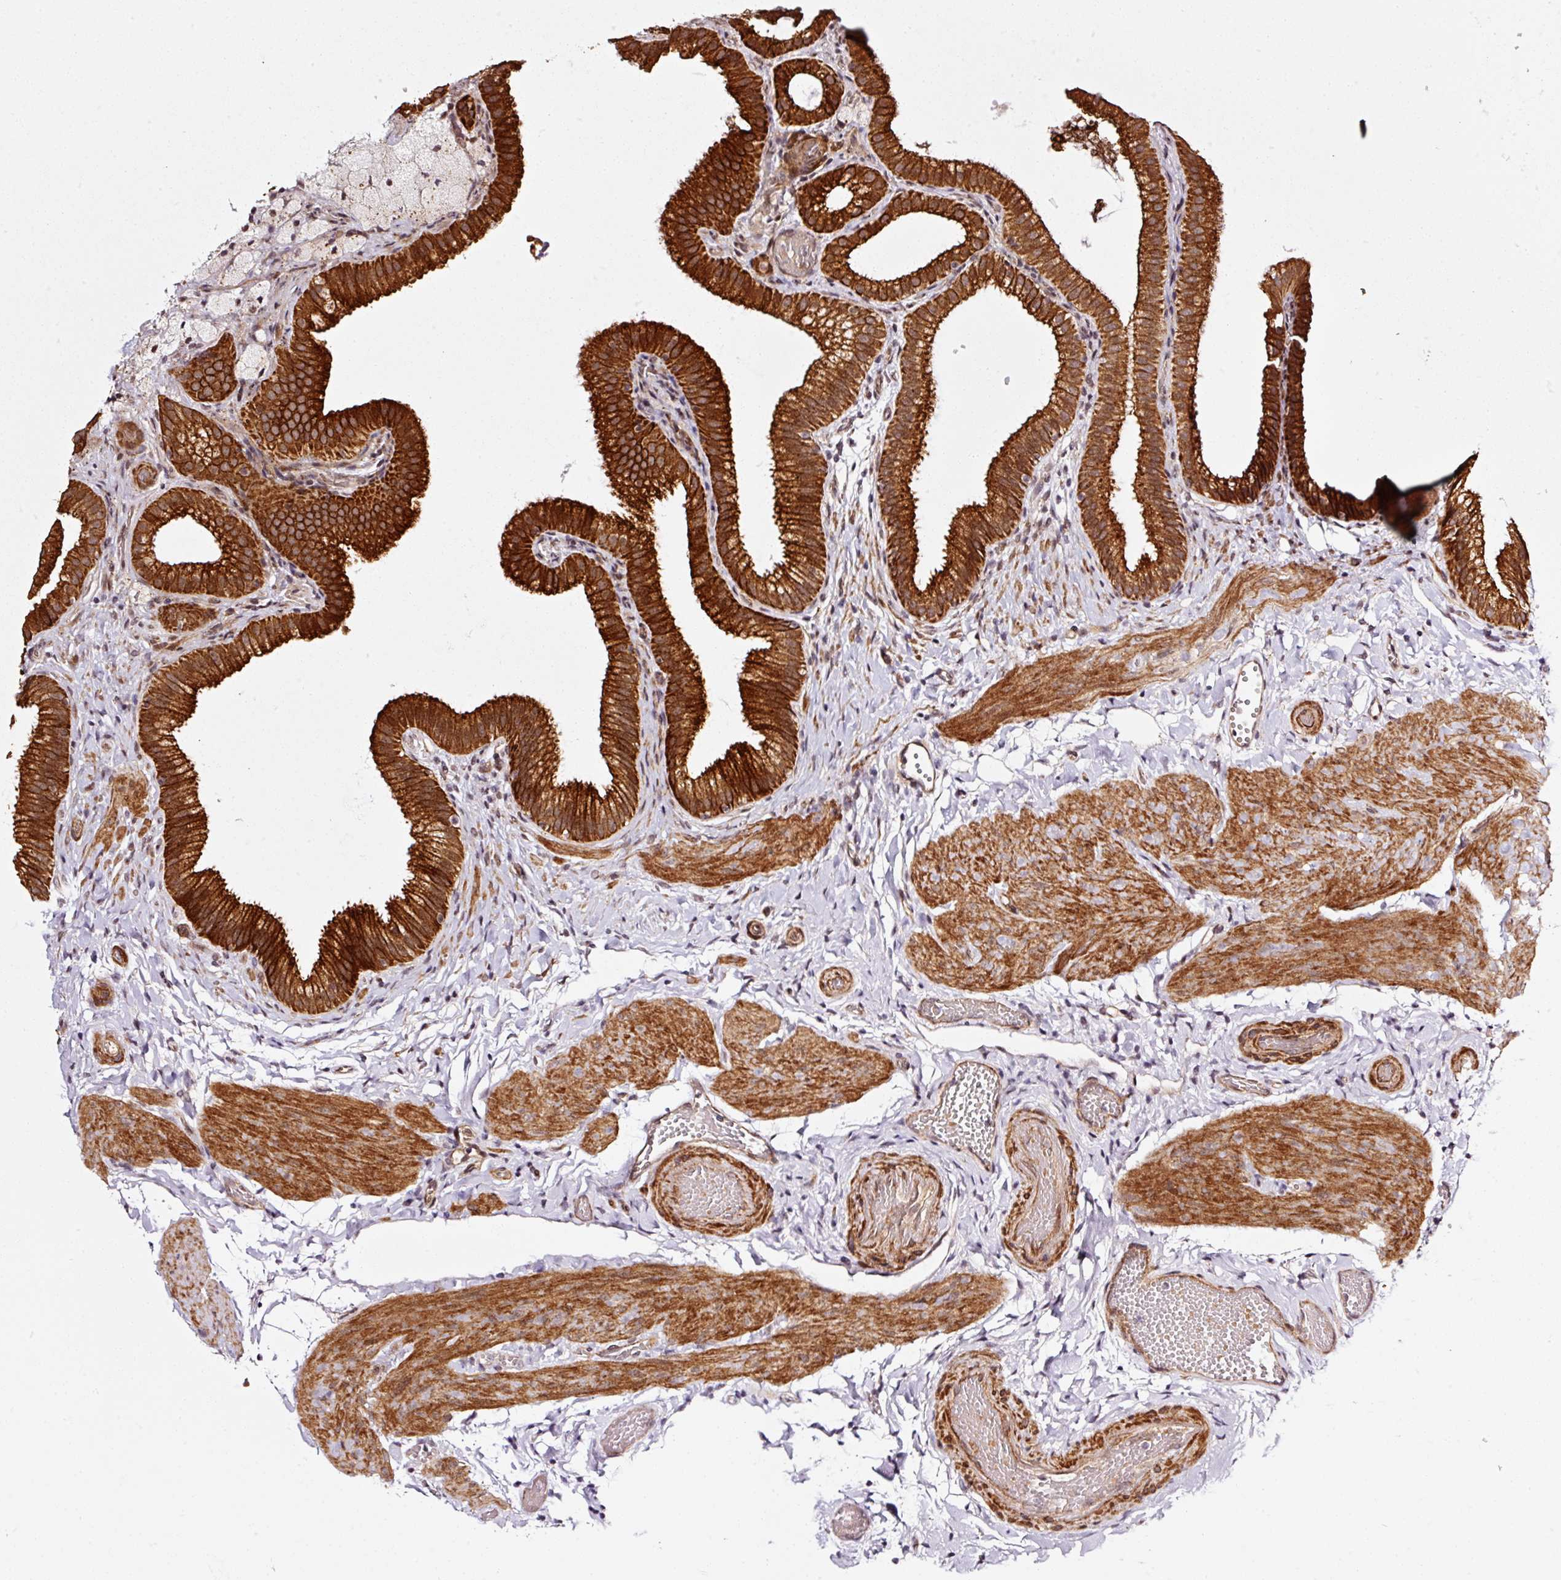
{"staining": {"intensity": "strong", "quantity": ">75%", "location": "cytoplasmic/membranous"}, "tissue": "gallbladder", "cell_type": "Glandular cells", "image_type": "normal", "snomed": [{"axis": "morphology", "description": "Normal tissue, NOS"}, {"axis": "topography", "description": "Gallbladder"}], "caption": "Immunohistochemistry (IHC) of benign human gallbladder shows high levels of strong cytoplasmic/membranous expression in about >75% of glandular cells.", "gene": "ANKRD20A1", "patient": {"sex": "female", "age": 63}}